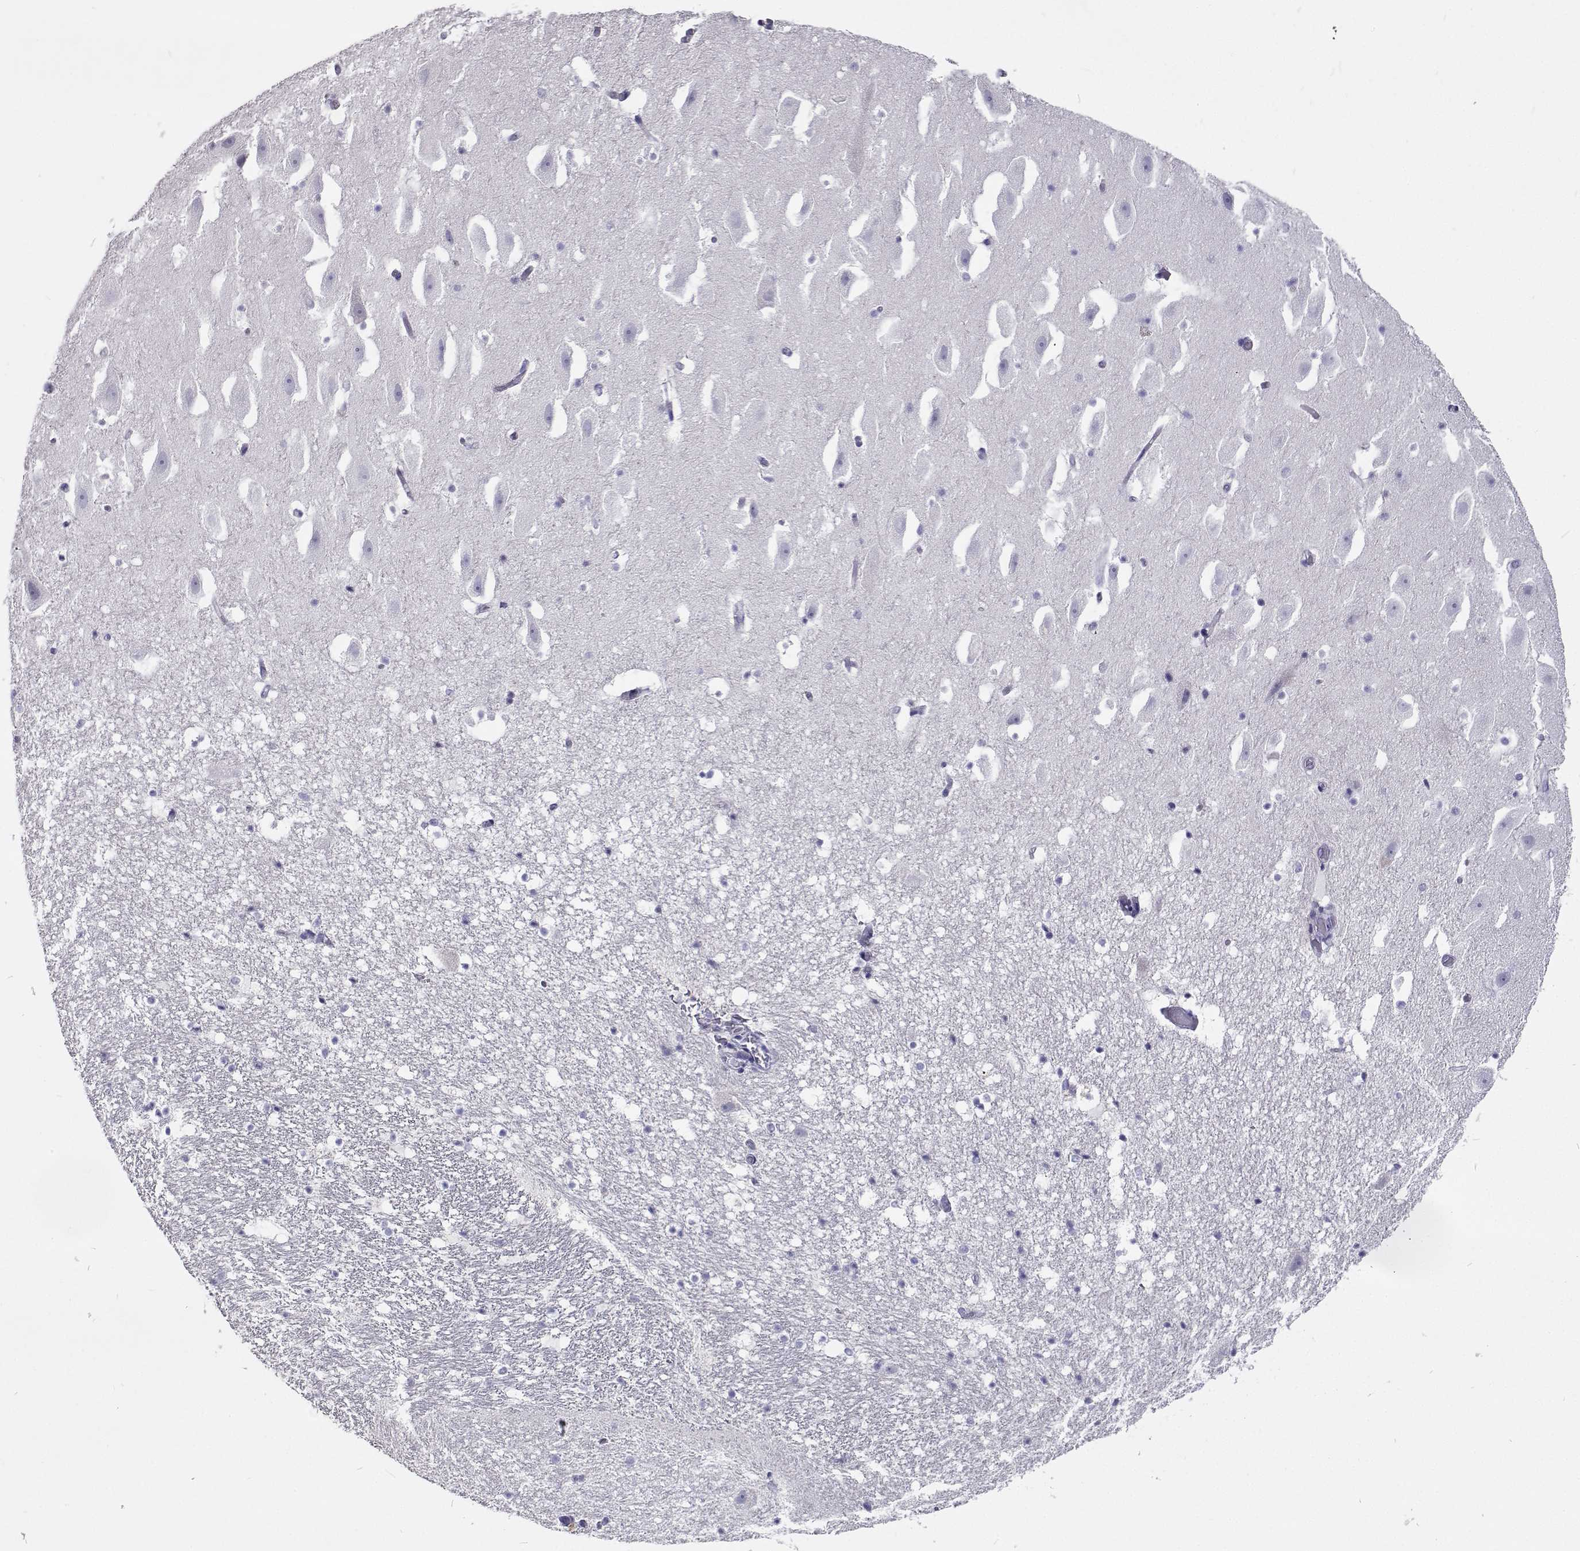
{"staining": {"intensity": "negative", "quantity": "none", "location": "none"}, "tissue": "hippocampus", "cell_type": "Glial cells", "image_type": "normal", "snomed": [{"axis": "morphology", "description": "Normal tissue, NOS"}, {"axis": "topography", "description": "Hippocampus"}], "caption": "Hippocampus stained for a protein using IHC shows no positivity glial cells.", "gene": "CFAP44", "patient": {"sex": "male", "age": 26}}